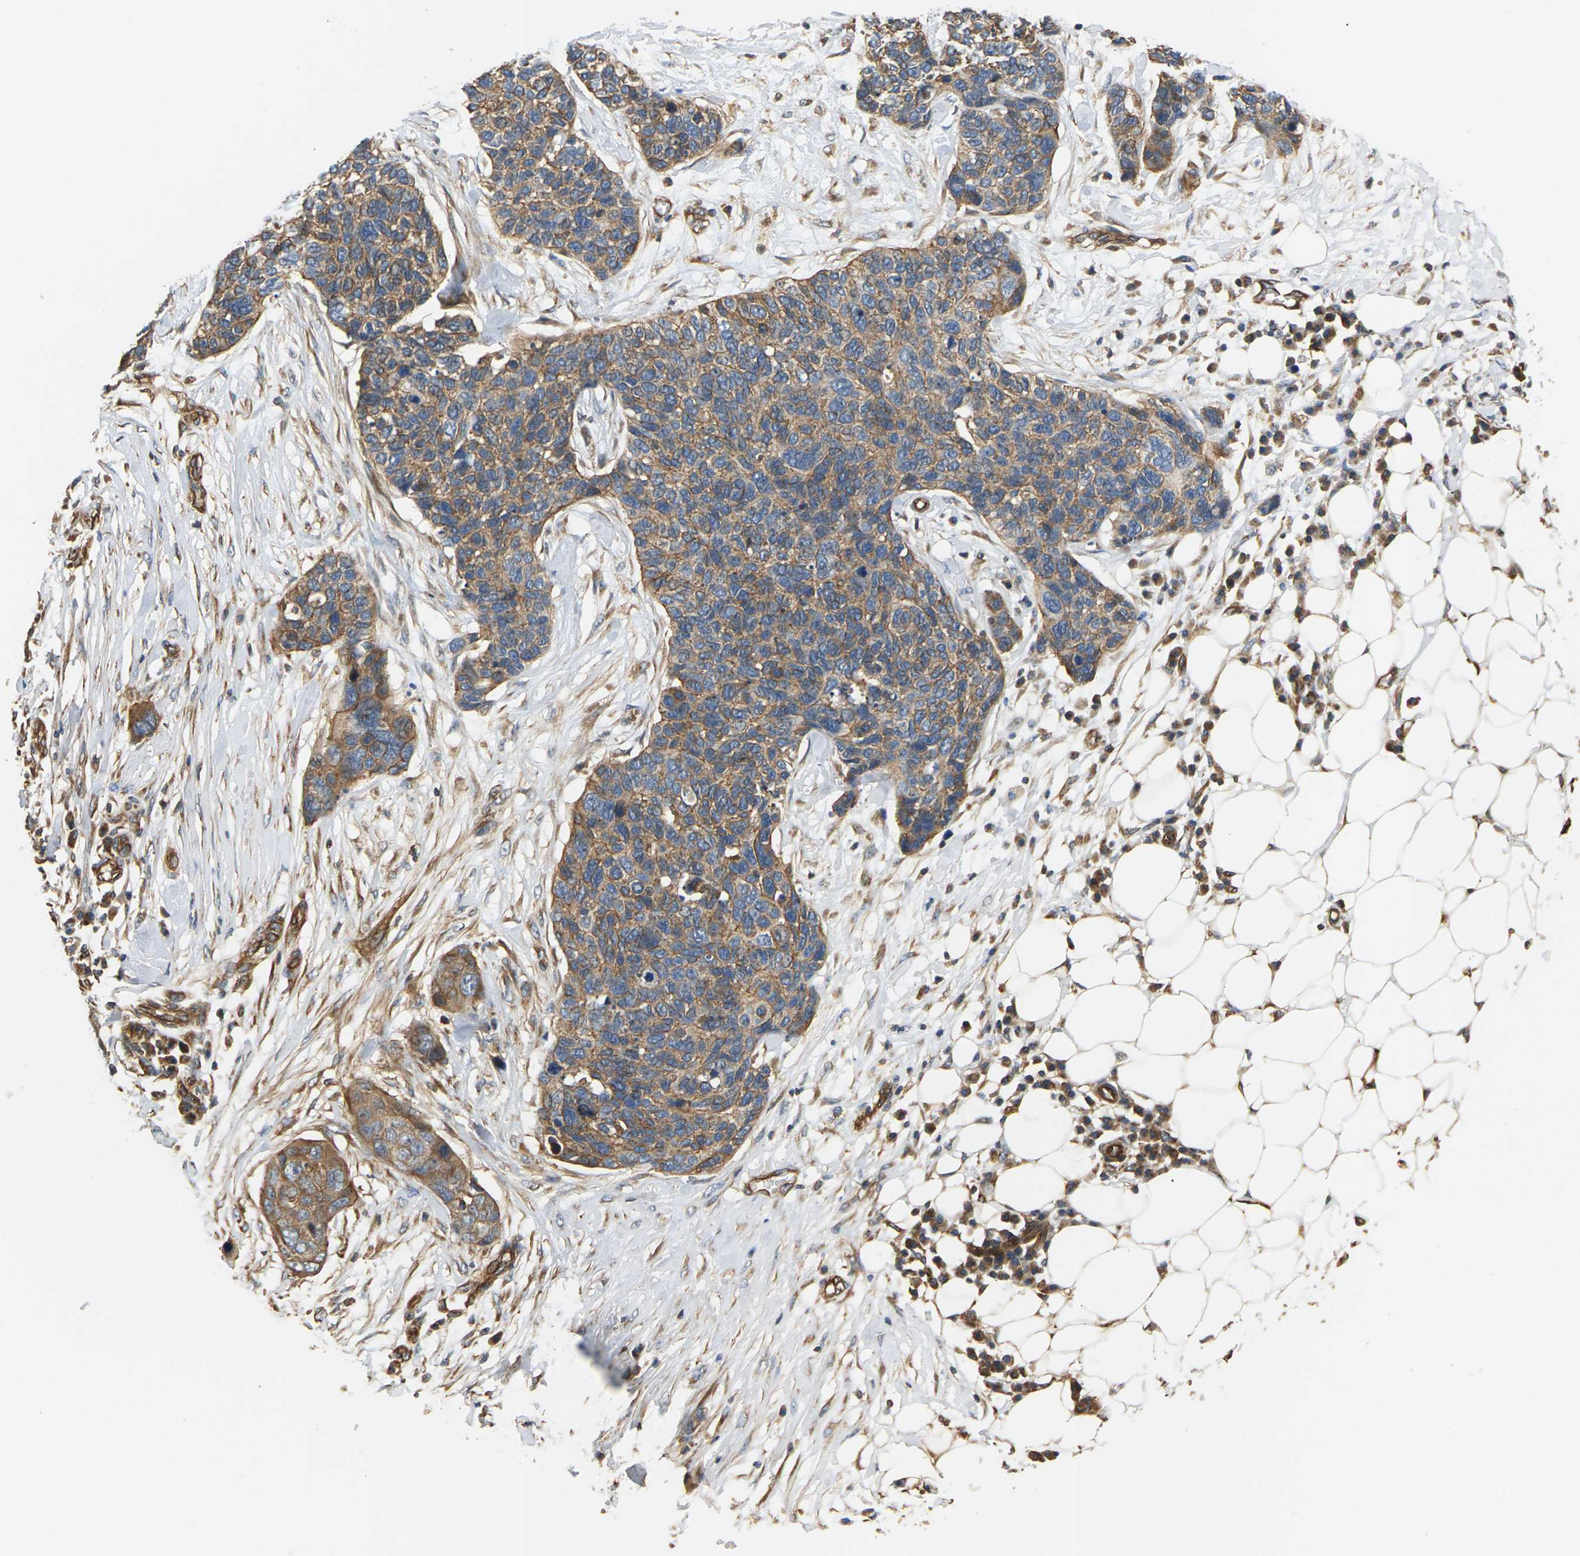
{"staining": {"intensity": "moderate", "quantity": ">75%", "location": "cytoplasmic/membranous"}, "tissue": "skin cancer", "cell_type": "Tumor cells", "image_type": "cancer", "snomed": [{"axis": "morphology", "description": "Squamous cell carcinoma in situ, NOS"}, {"axis": "morphology", "description": "Squamous cell carcinoma, NOS"}, {"axis": "topography", "description": "Skin"}], "caption": "The image exhibits immunohistochemical staining of skin cancer (squamous cell carcinoma in situ). There is moderate cytoplasmic/membranous staining is identified in approximately >75% of tumor cells.", "gene": "PCDHB4", "patient": {"sex": "male", "age": 93}}